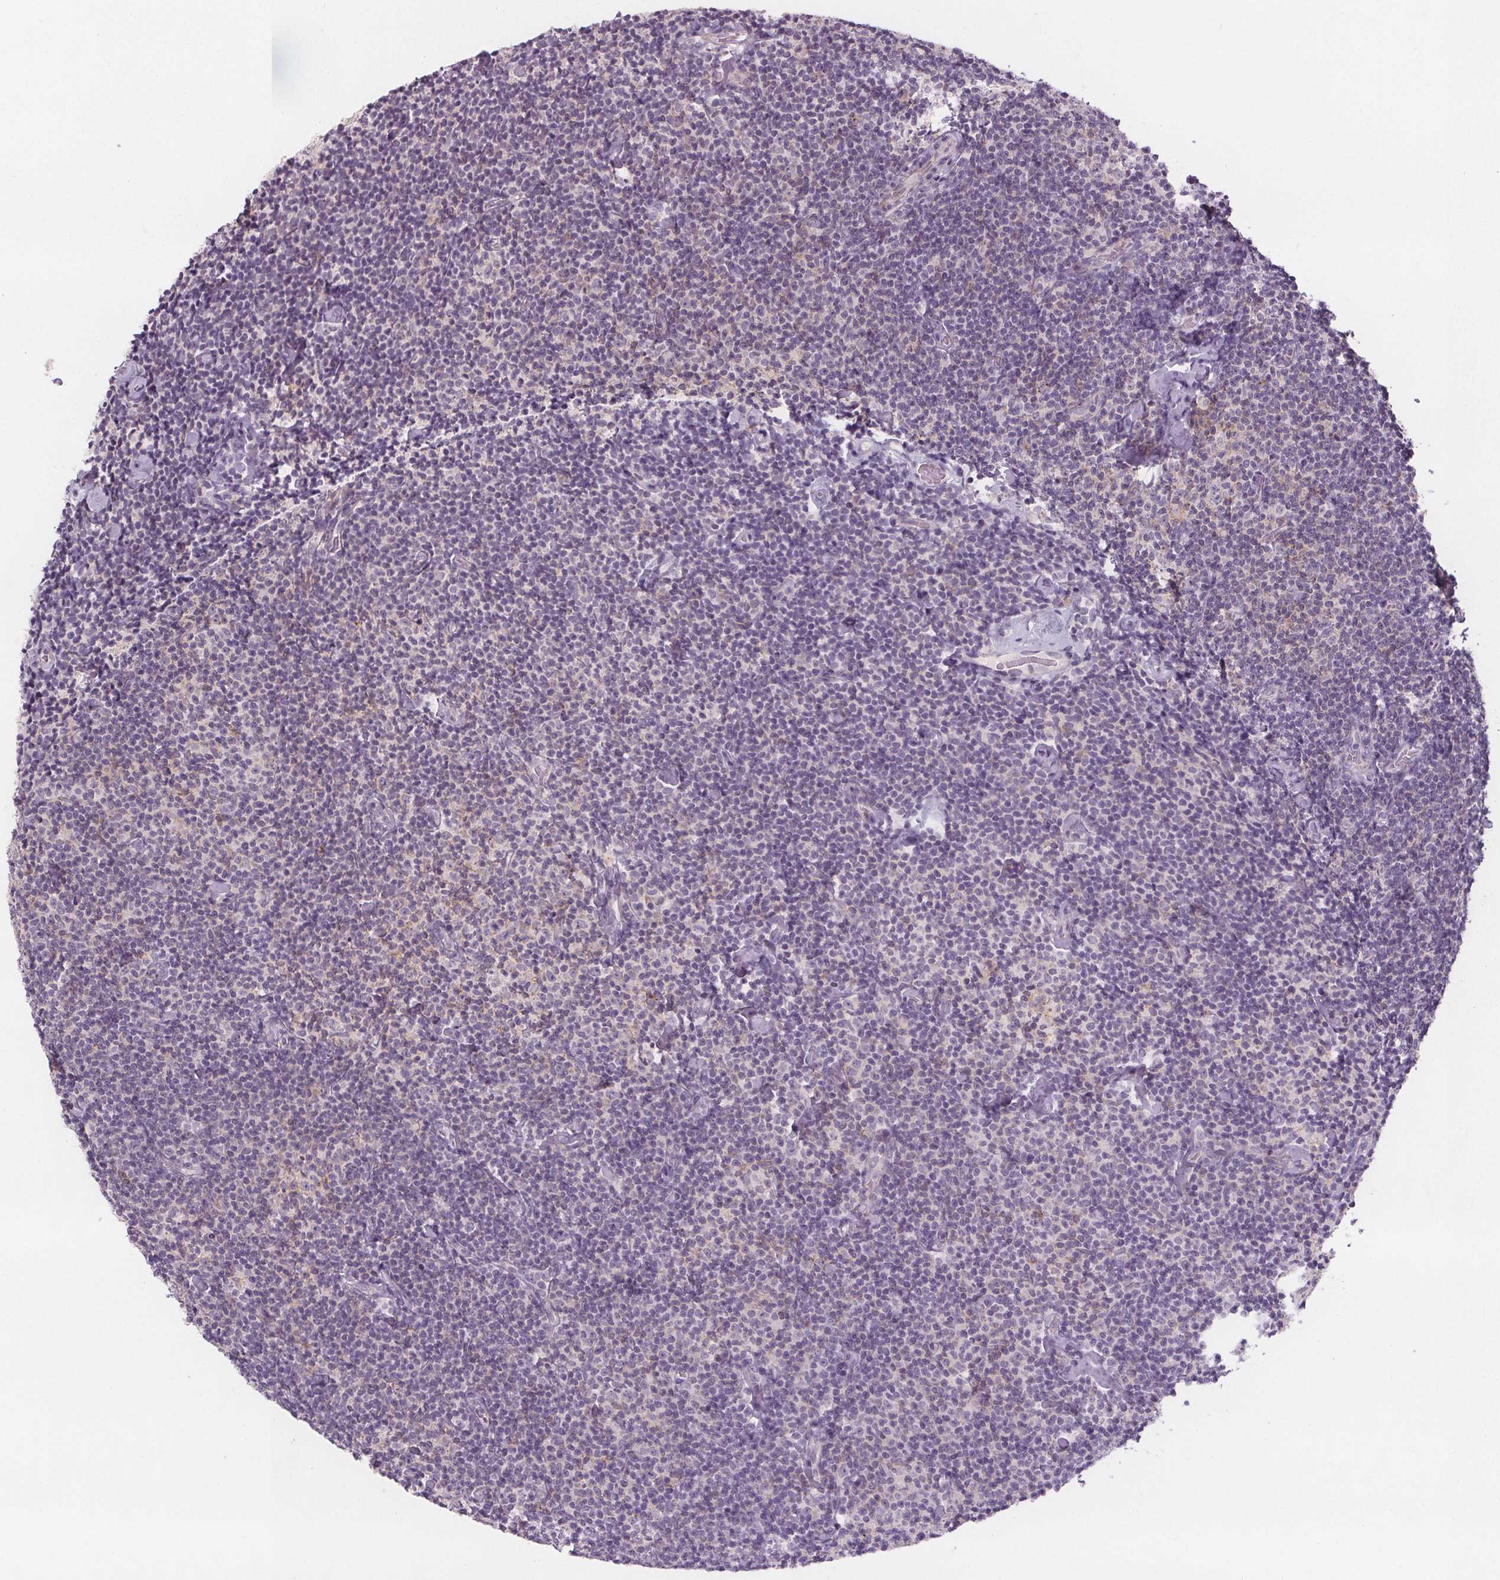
{"staining": {"intensity": "negative", "quantity": "none", "location": "none"}, "tissue": "lymphoma", "cell_type": "Tumor cells", "image_type": "cancer", "snomed": [{"axis": "morphology", "description": "Malignant lymphoma, non-Hodgkin's type, Low grade"}, {"axis": "topography", "description": "Lymph node"}], "caption": "DAB (3,3'-diaminobenzidine) immunohistochemical staining of human lymphoma demonstrates no significant expression in tumor cells. Nuclei are stained in blue.", "gene": "ATP1A1", "patient": {"sex": "male", "age": 81}}